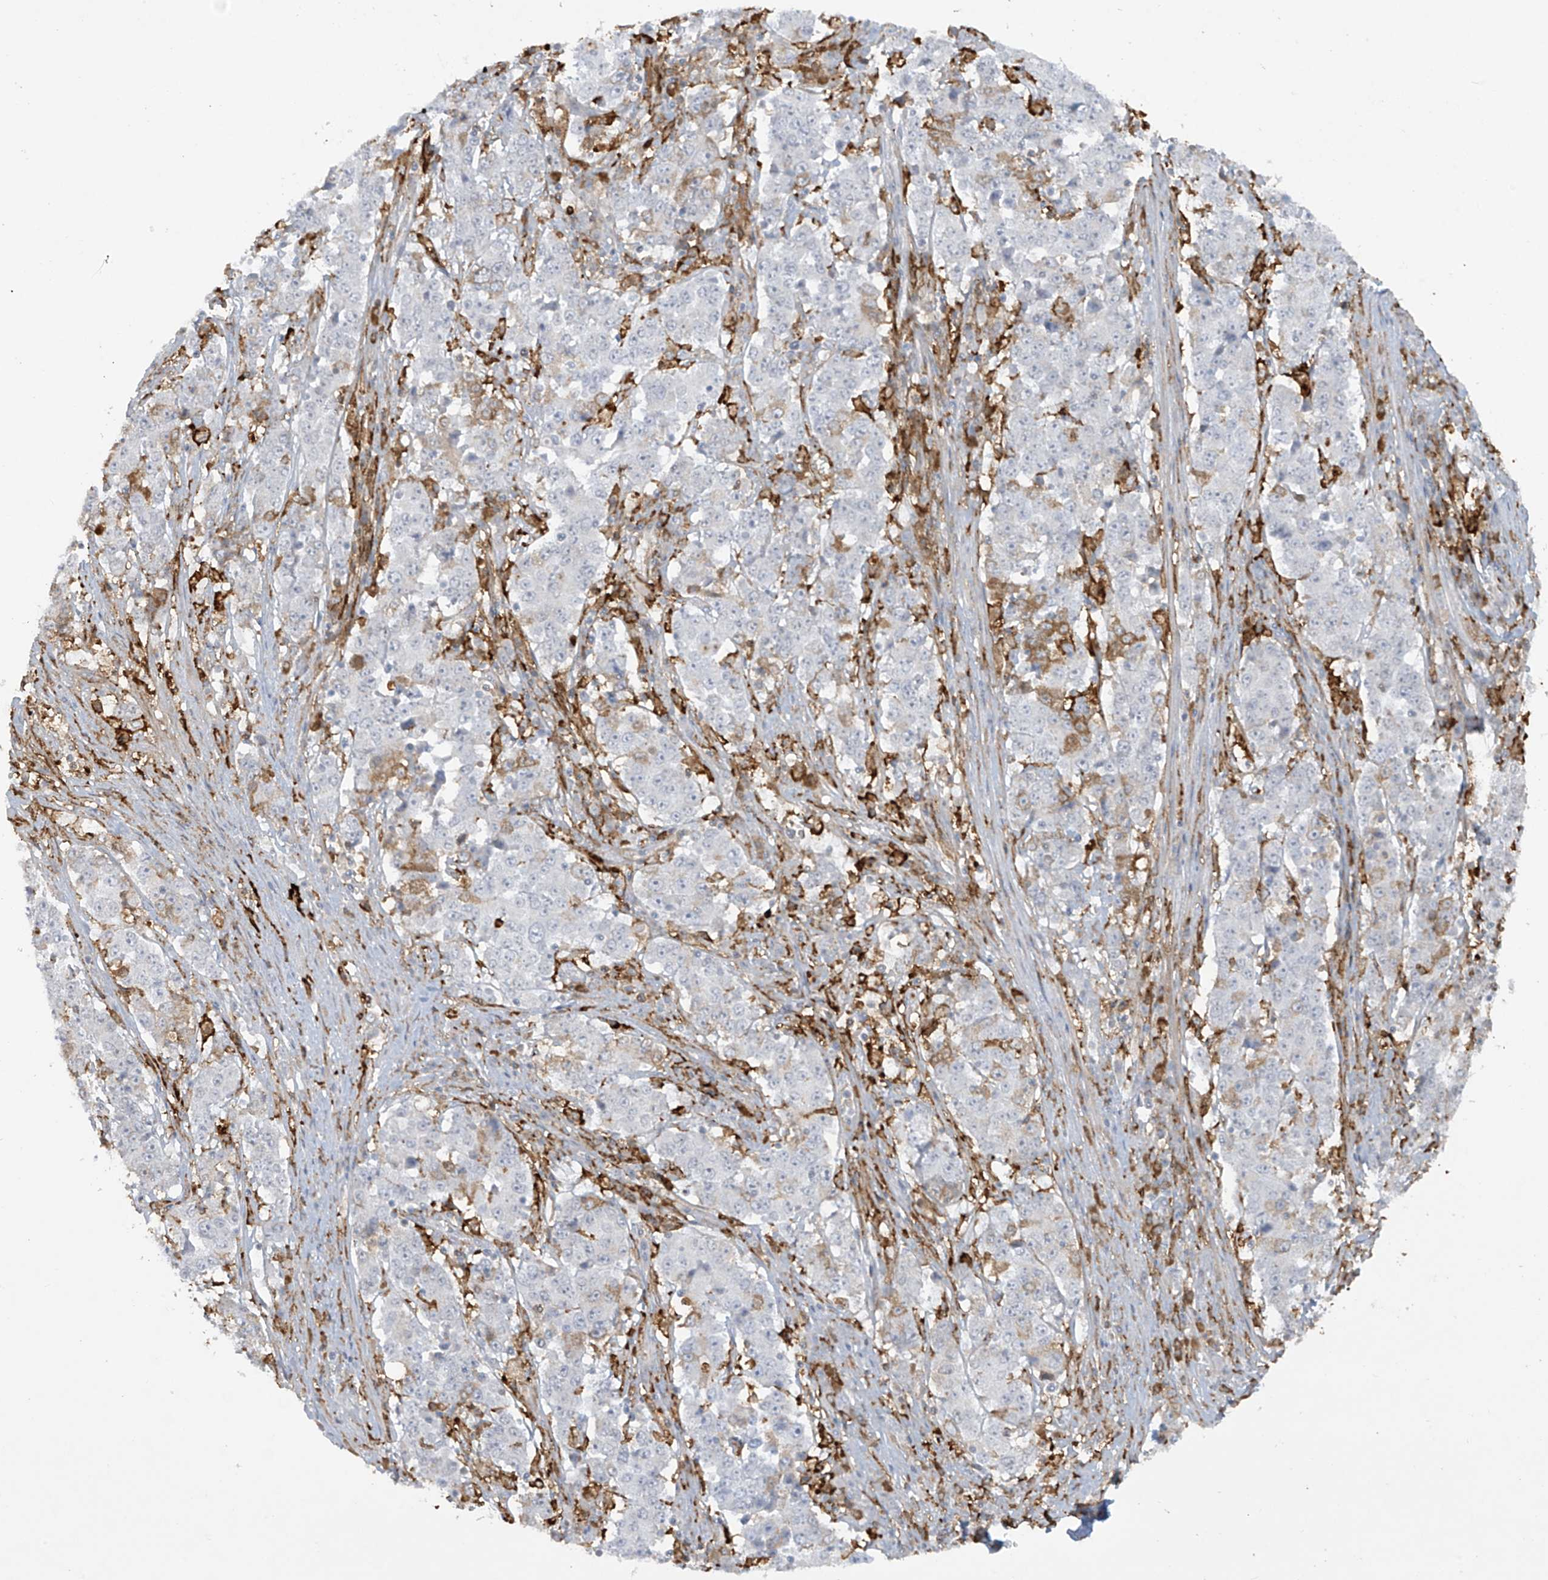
{"staining": {"intensity": "negative", "quantity": "none", "location": "none"}, "tissue": "stomach cancer", "cell_type": "Tumor cells", "image_type": "cancer", "snomed": [{"axis": "morphology", "description": "Adenocarcinoma, NOS"}, {"axis": "topography", "description": "Stomach"}], "caption": "Immunohistochemistry micrograph of human stomach cancer stained for a protein (brown), which exhibits no positivity in tumor cells.", "gene": "FCGR3A", "patient": {"sex": "male", "age": 59}}